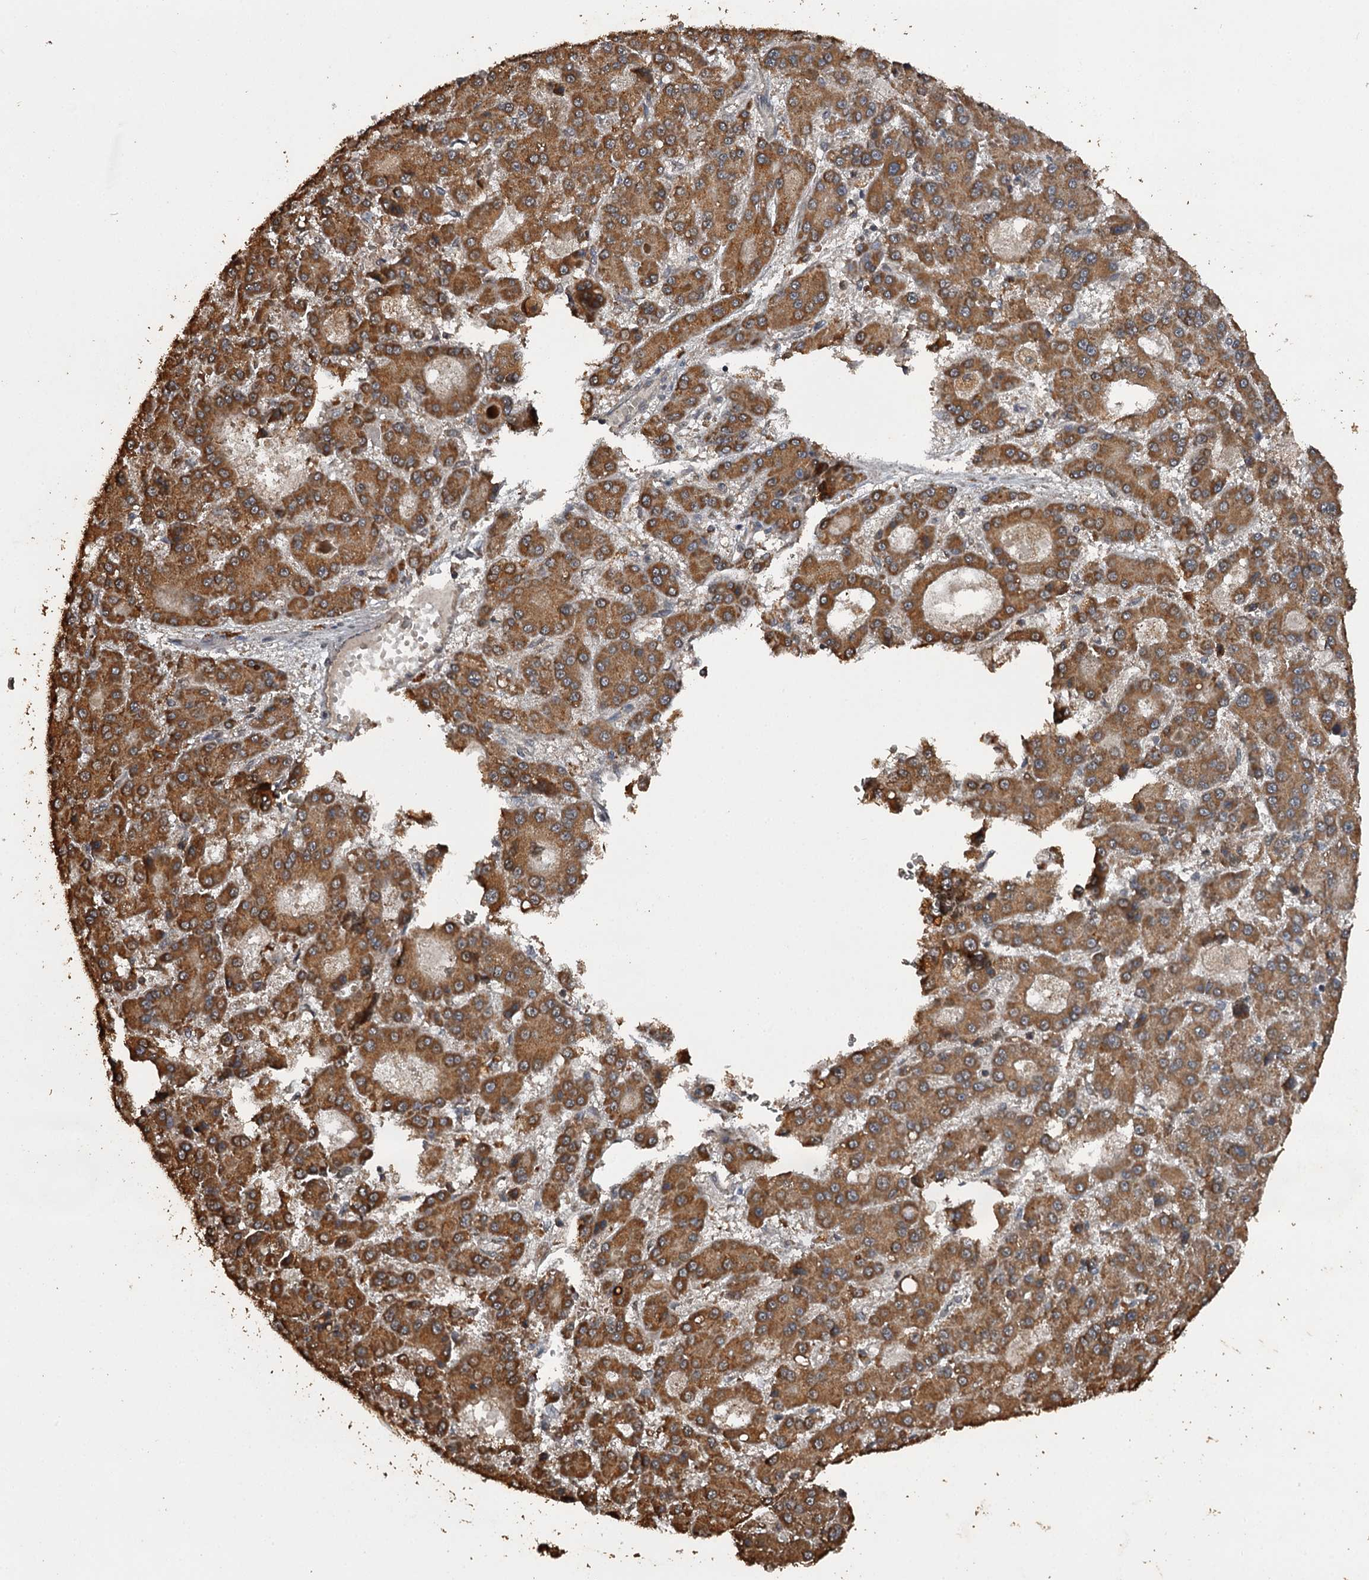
{"staining": {"intensity": "strong", "quantity": ">75%", "location": "cytoplasmic/membranous"}, "tissue": "liver cancer", "cell_type": "Tumor cells", "image_type": "cancer", "snomed": [{"axis": "morphology", "description": "Carcinoma, Hepatocellular, NOS"}, {"axis": "topography", "description": "Liver"}], "caption": "About >75% of tumor cells in human liver cancer (hepatocellular carcinoma) demonstrate strong cytoplasmic/membranous protein staining as visualized by brown immunohistochemical staining.", "gene": "WIPI1", "patient": {"sex": "male", "age": 70}}